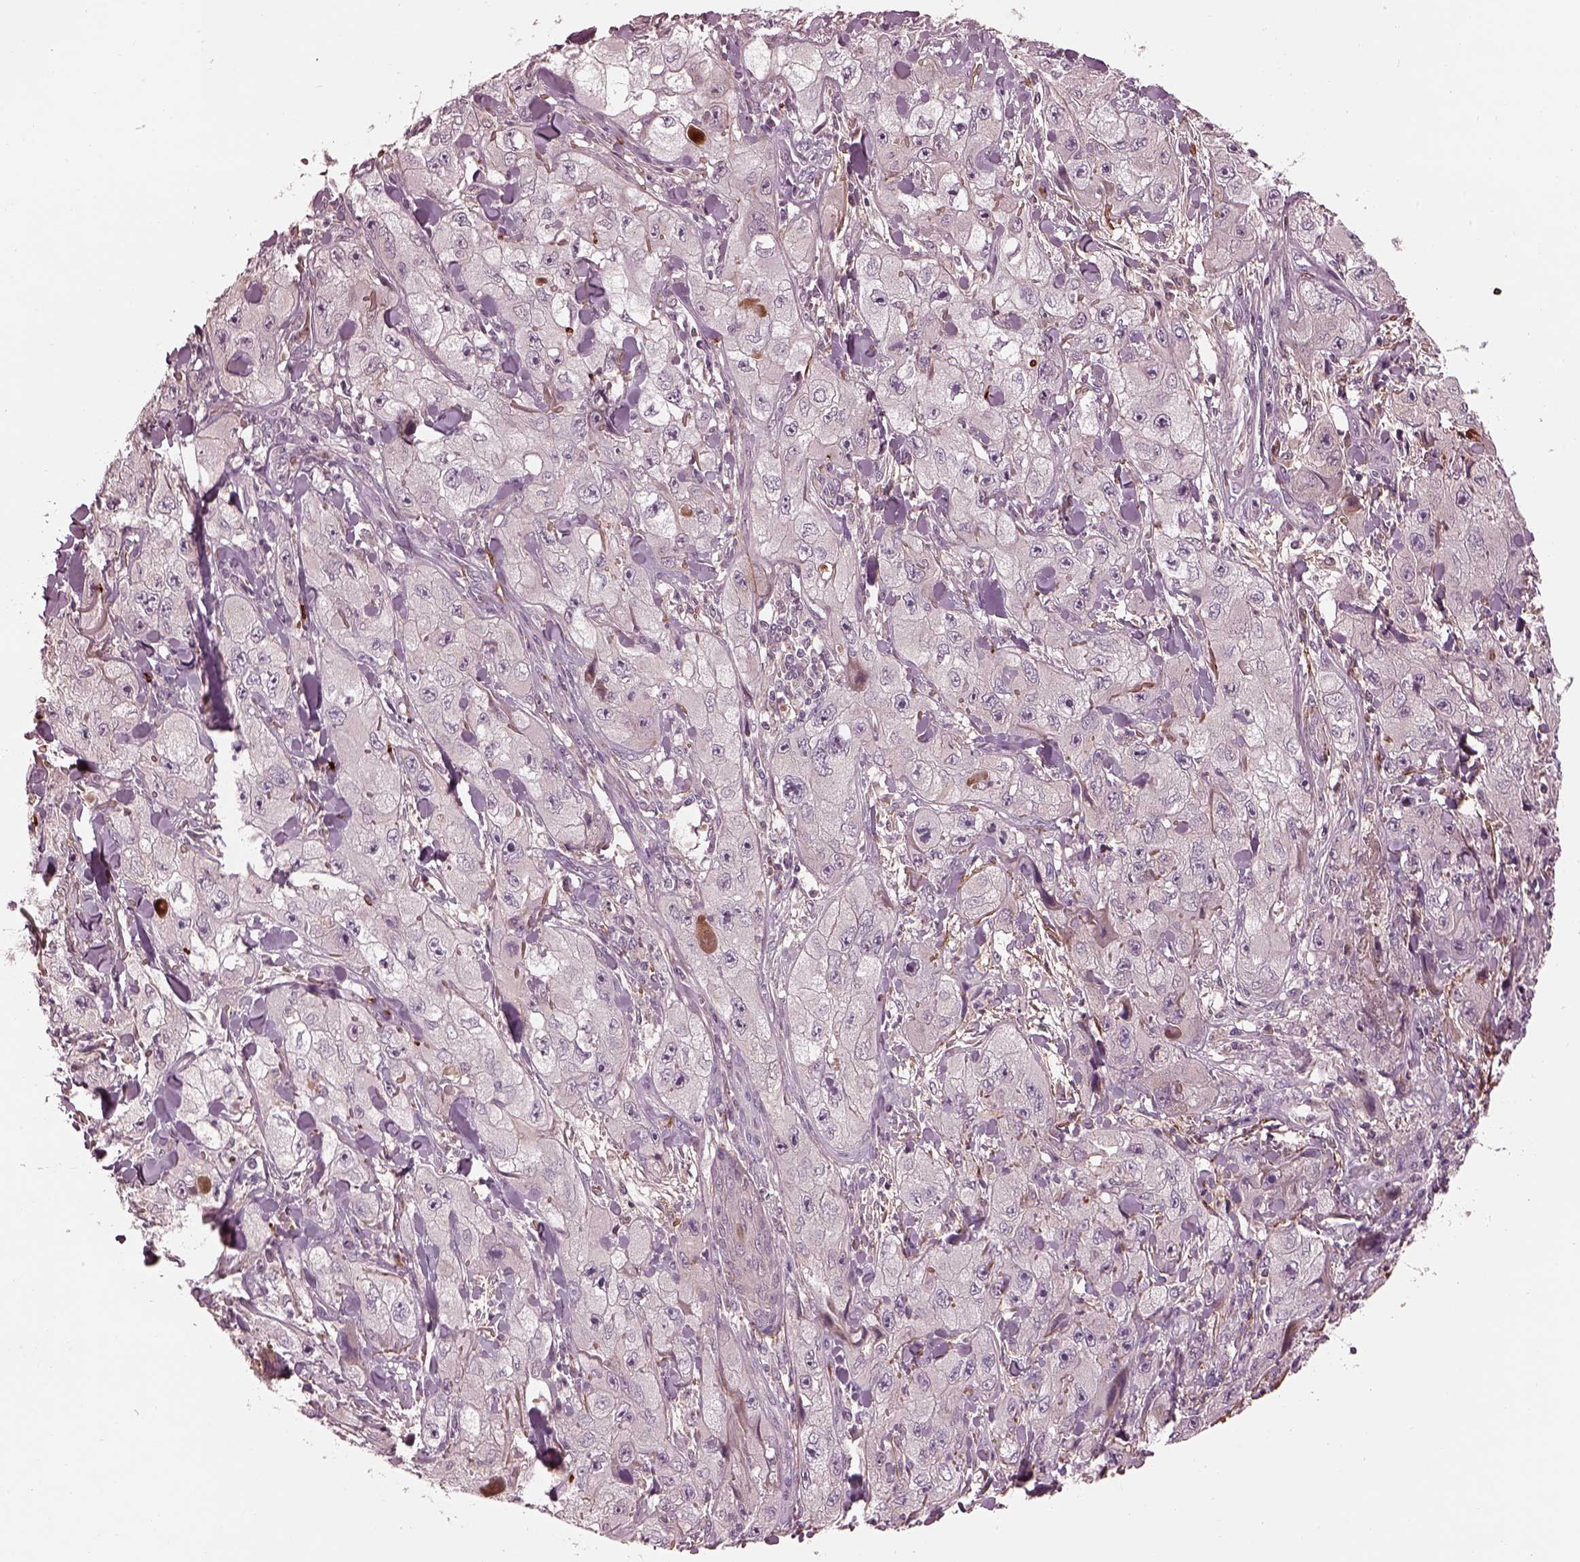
{"staining": {"intensity": "weak", "quantity": "25%-75%", "location": "cytoplasmic/membranous"}, "tissue": "skin cancer", "cell_type": "Tumor cells", "image_type": "cancer", "snomed": [{"axis": "morphology", "description": "Squamous cell carcinoma, NOS"}, {"axis": "topography", "description": "Skin"}, {"axis": "topography", "description": "Subcutis"}], "caption": "Skin cancer (squamous cell carcinoma) stained with DAB (3,3'-diaminobenzidine) immunohistochemistry demonstrates low levels of weak cytoplasmic/membranous positivity in approximately 25%-75% of tumor cells. The staining was performed using DAB (3,3'-diaminobenzidine), with brown indicating positive protein expression. Nuclei are stained blue with hematoxylin.", "gene": "EFEMP1", "patient": {"sex": "male", "age": 73}}